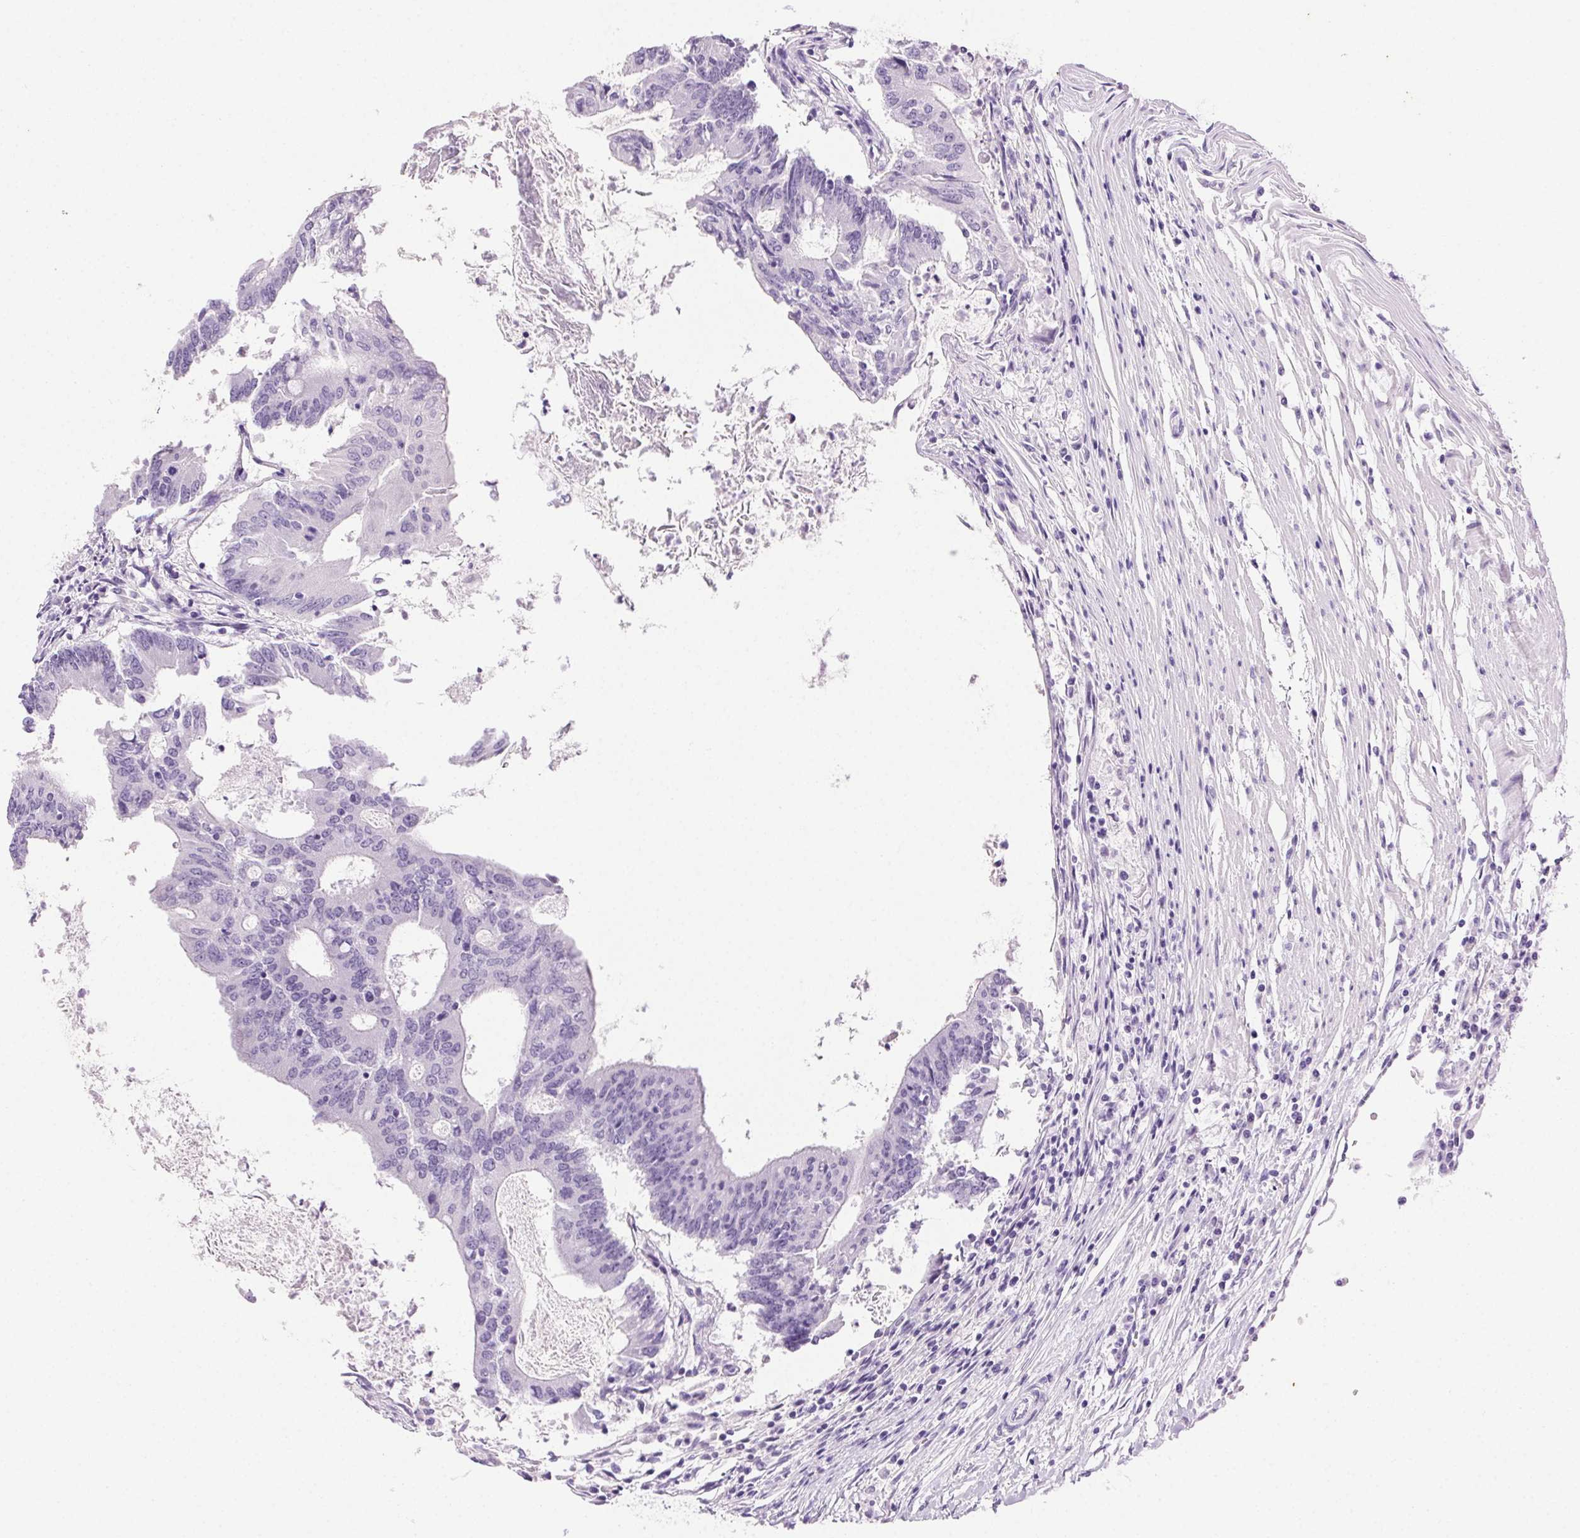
{"staining": {"intensity": "negative", "quantity": "none", "location": "none"}, "tissue": "colorectal cancer", "cell_type": "Tumor cells", "image_type": "cancer", "snomed": [{"axis": "morphology", "description": "Adenocarcinoma, NOS"}, {"axis": "topography", "description": "Colon"}], "caption": "High magnification brightfield microscopy of colorectal cancer stained with DAB (brown) and counterstained with hematoxylin (blue): tumor cells show no significant expression. The staining was performed using DAB (3,3'-diaminobenzidine) to visualize the protein expression in brown, while the nuclei were stained in blue with hematoxylin (Magnification: 20x).", "gene": "CLDN10", "patient": {"sex": "female", "age": 70}}